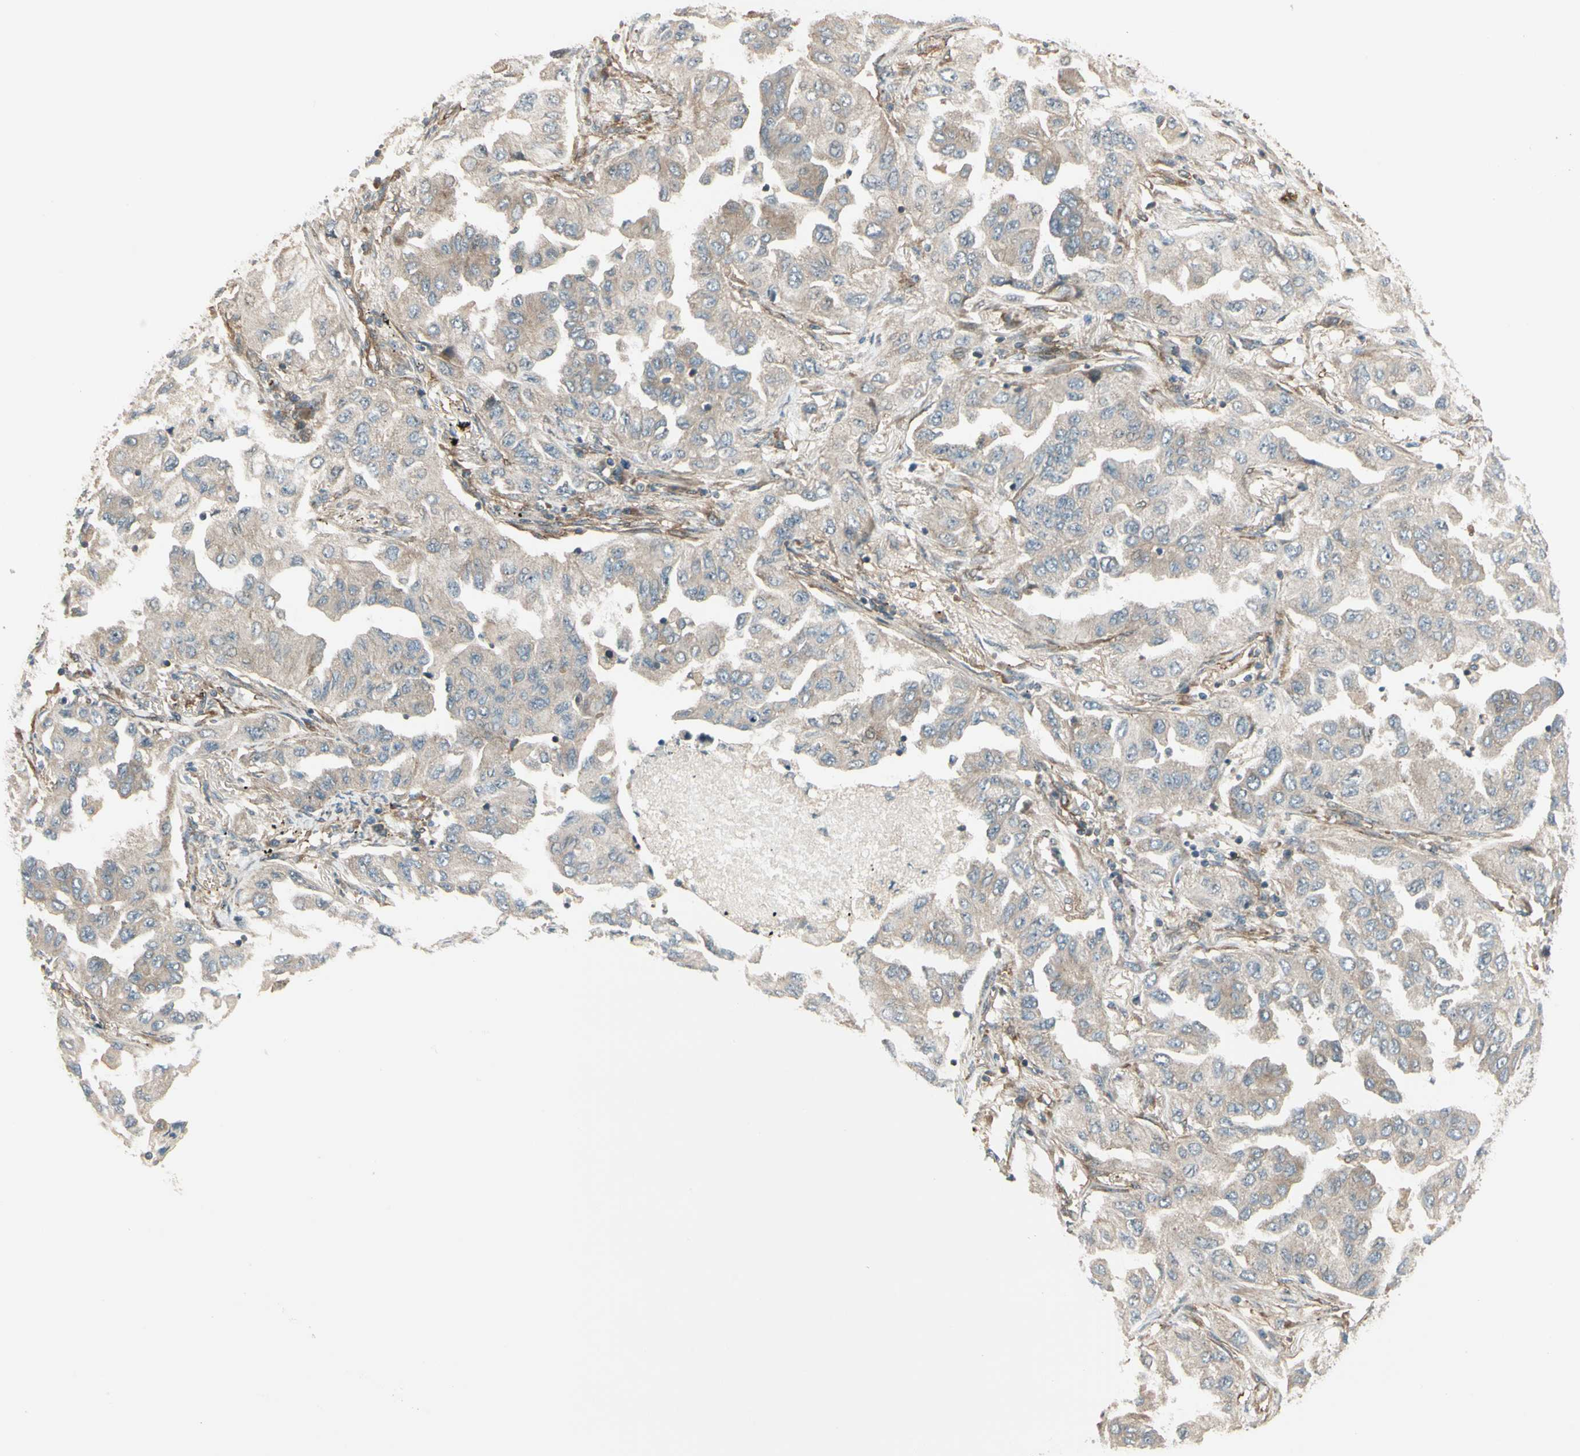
{"staining": {"intensity": "weak", "quantity": ">75%", "location": "cytoplasmic/membranous"}, "tissue": "lung cancer", "cell_type": "Tumor cells", "image_type": "cancer", "snomed": [{"axis": "morphology", "description": "Adenocarcinoma, NOS"}, {"axis": "topography", "description": "Lung"}], "caption": "Immunohistochemistry (DAB (3,3'-diaminobenzidine)) staining of lung cancer displays weak cytoplasmic/membranous protein expression in approximately >75% of tumor cells.", "gene": "FKBP15", "patient": {"sex": "female", "age": 65}}